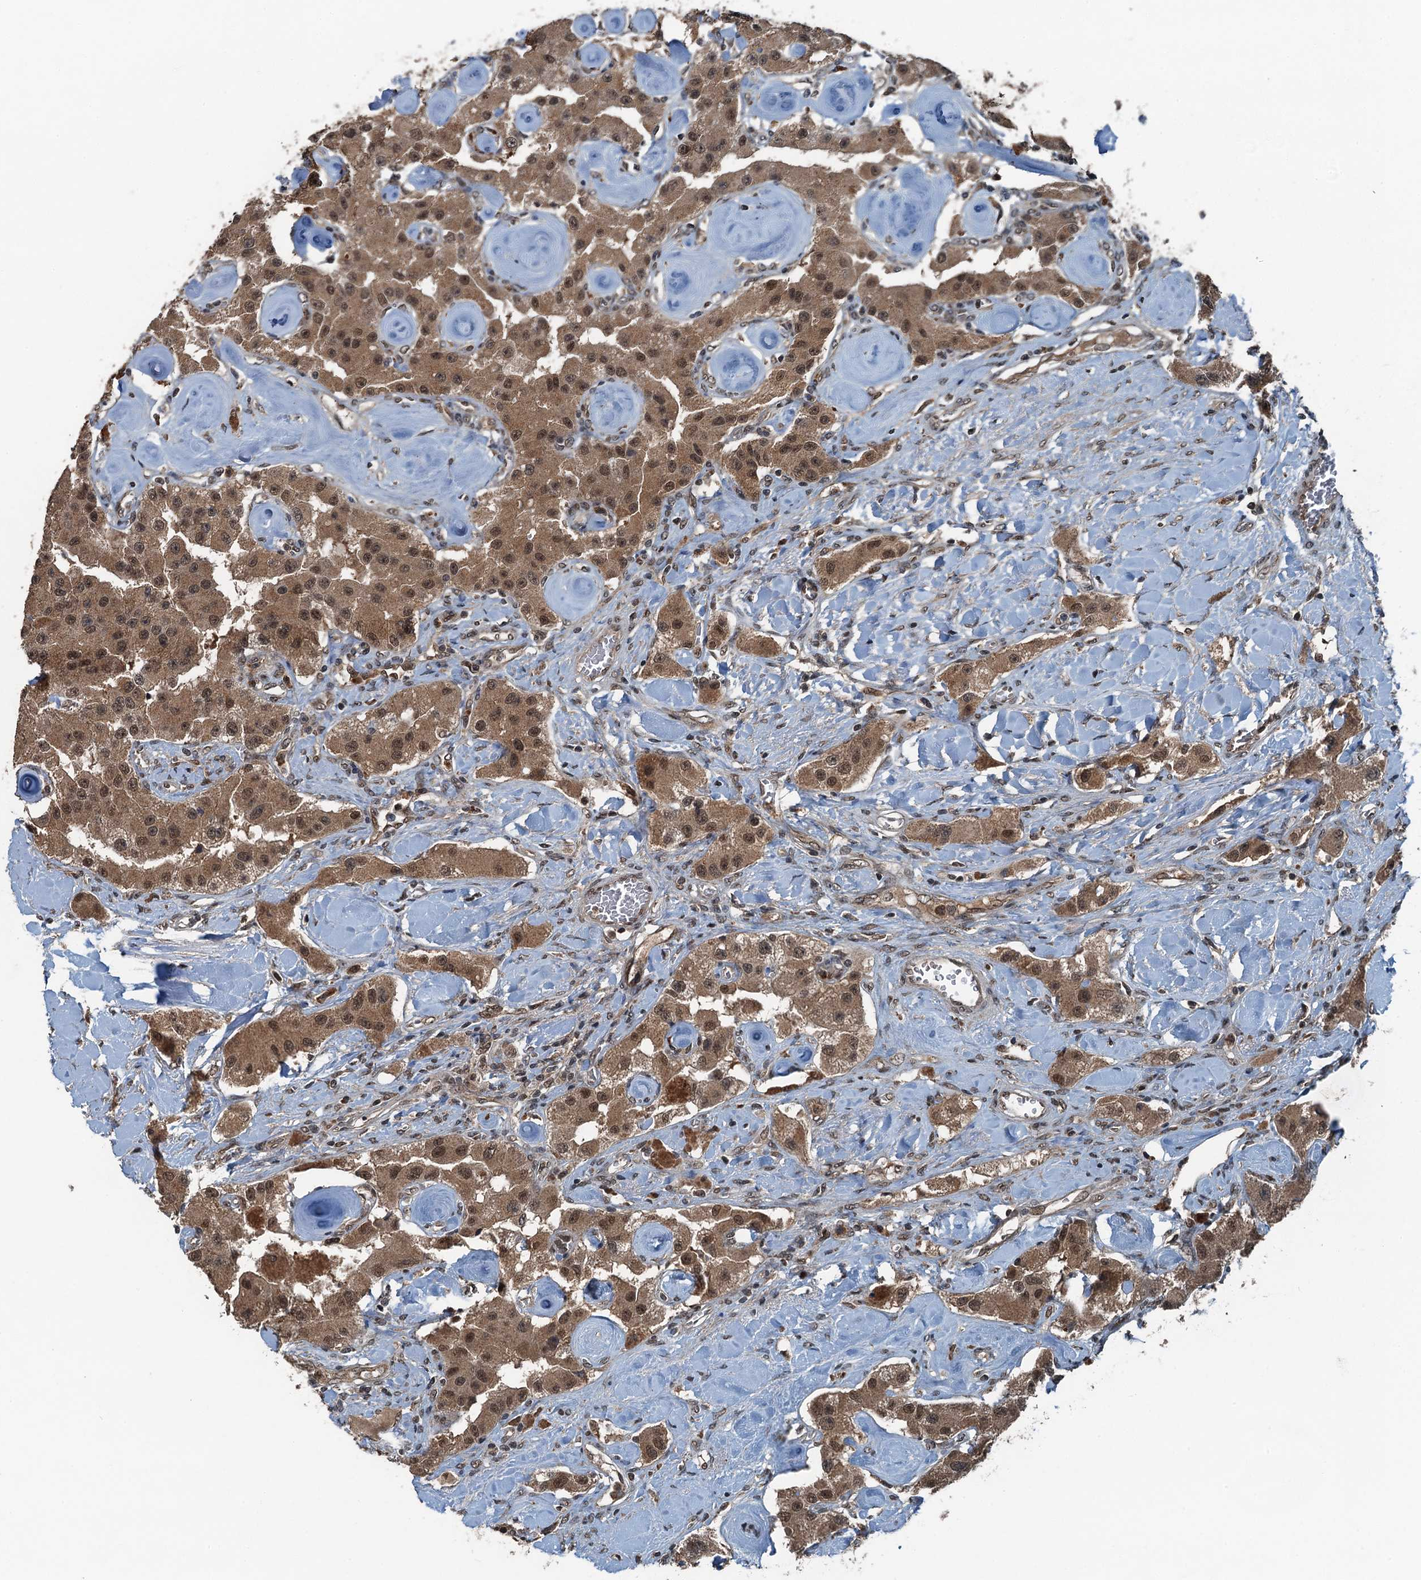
{"staining": {"intensity": "moderate", "quantity": ">75%", "location": "cytoplasmic/membranous,nuclear"}, "tissue": "carcinoid", "cell_type": "Tumor cells", "image_type": "cancer", "snomed": [{"axis": "morphology", "description": "Carcinoid, malignant, NOS"}, {"axis": "topography", "description": "Pancreas"}], "caption": "This is a micrograph of immunohistochemistry (IHC) staining of carcinoid, which shows moderate expression in the cytoplasmic/membranous and nuclear of tumor cells.", "gene": "UBXN6", "patient": {"sex": "male", "age": 41}}